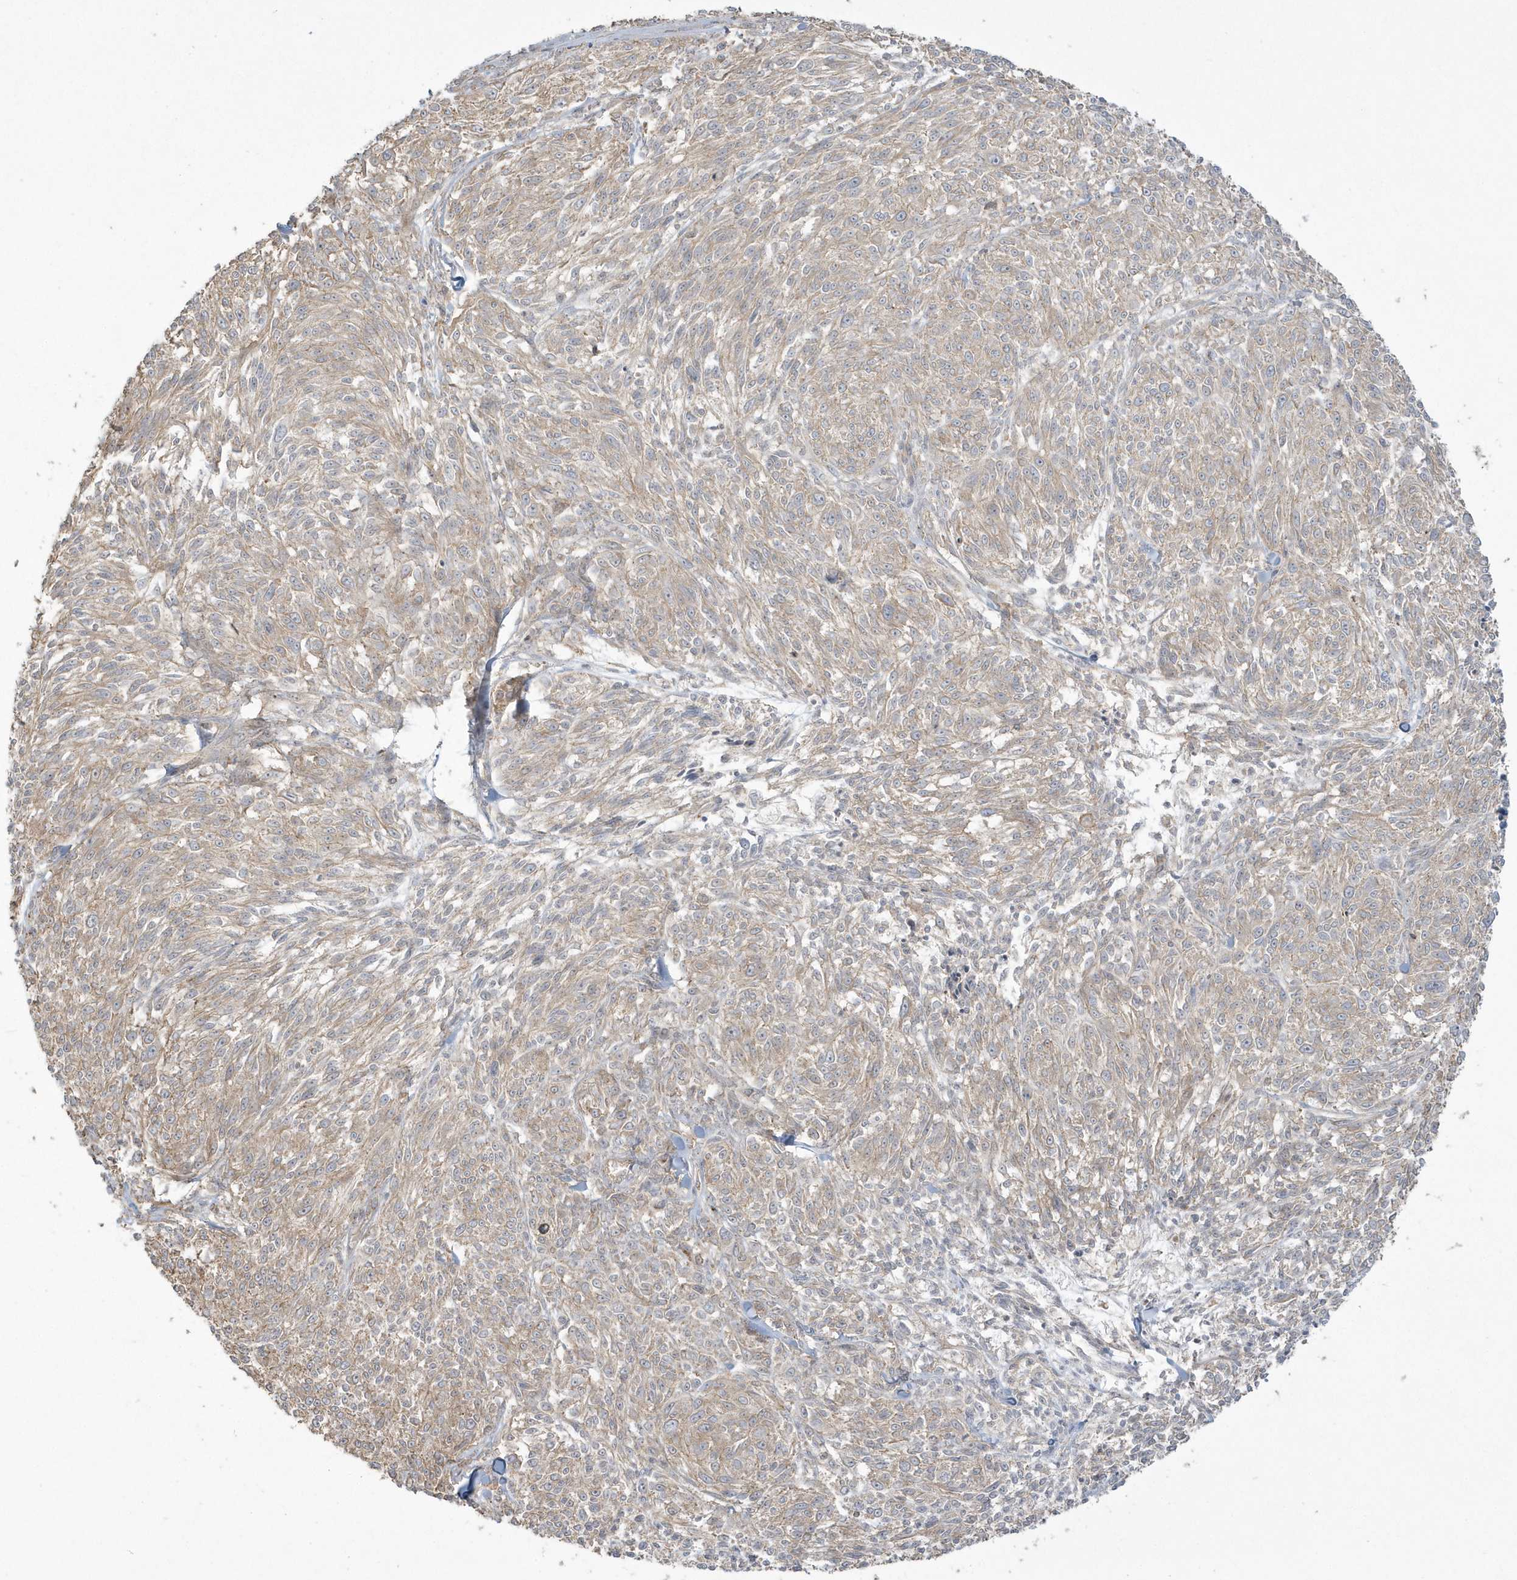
{"staining": {"intensity": "weak", "quantity": "25%-75%", "location": "cytoplasmic/membranous"}, "tissue": "melanoma", "cell_type": "Tumor cells", "image_type": "cancer", "snomed": [{"axis": "morphology", "description": "Malignant melanoma, NOS"}, {"axis": "topography", "description": "Skin of trunk"}], "caption": "A brown stain highlights weak cytoplasmic/membranous positivity of a protein in human melanoma tumor cells. The protein of interest is stained brown, and the nuclei are stained in blue (DAB (3,3'-diaminobenzidine) IHC with brightfield microscopy, high magnification).", "gene": "ARMC8", "patient": {"sex": "male", "age": 71}}